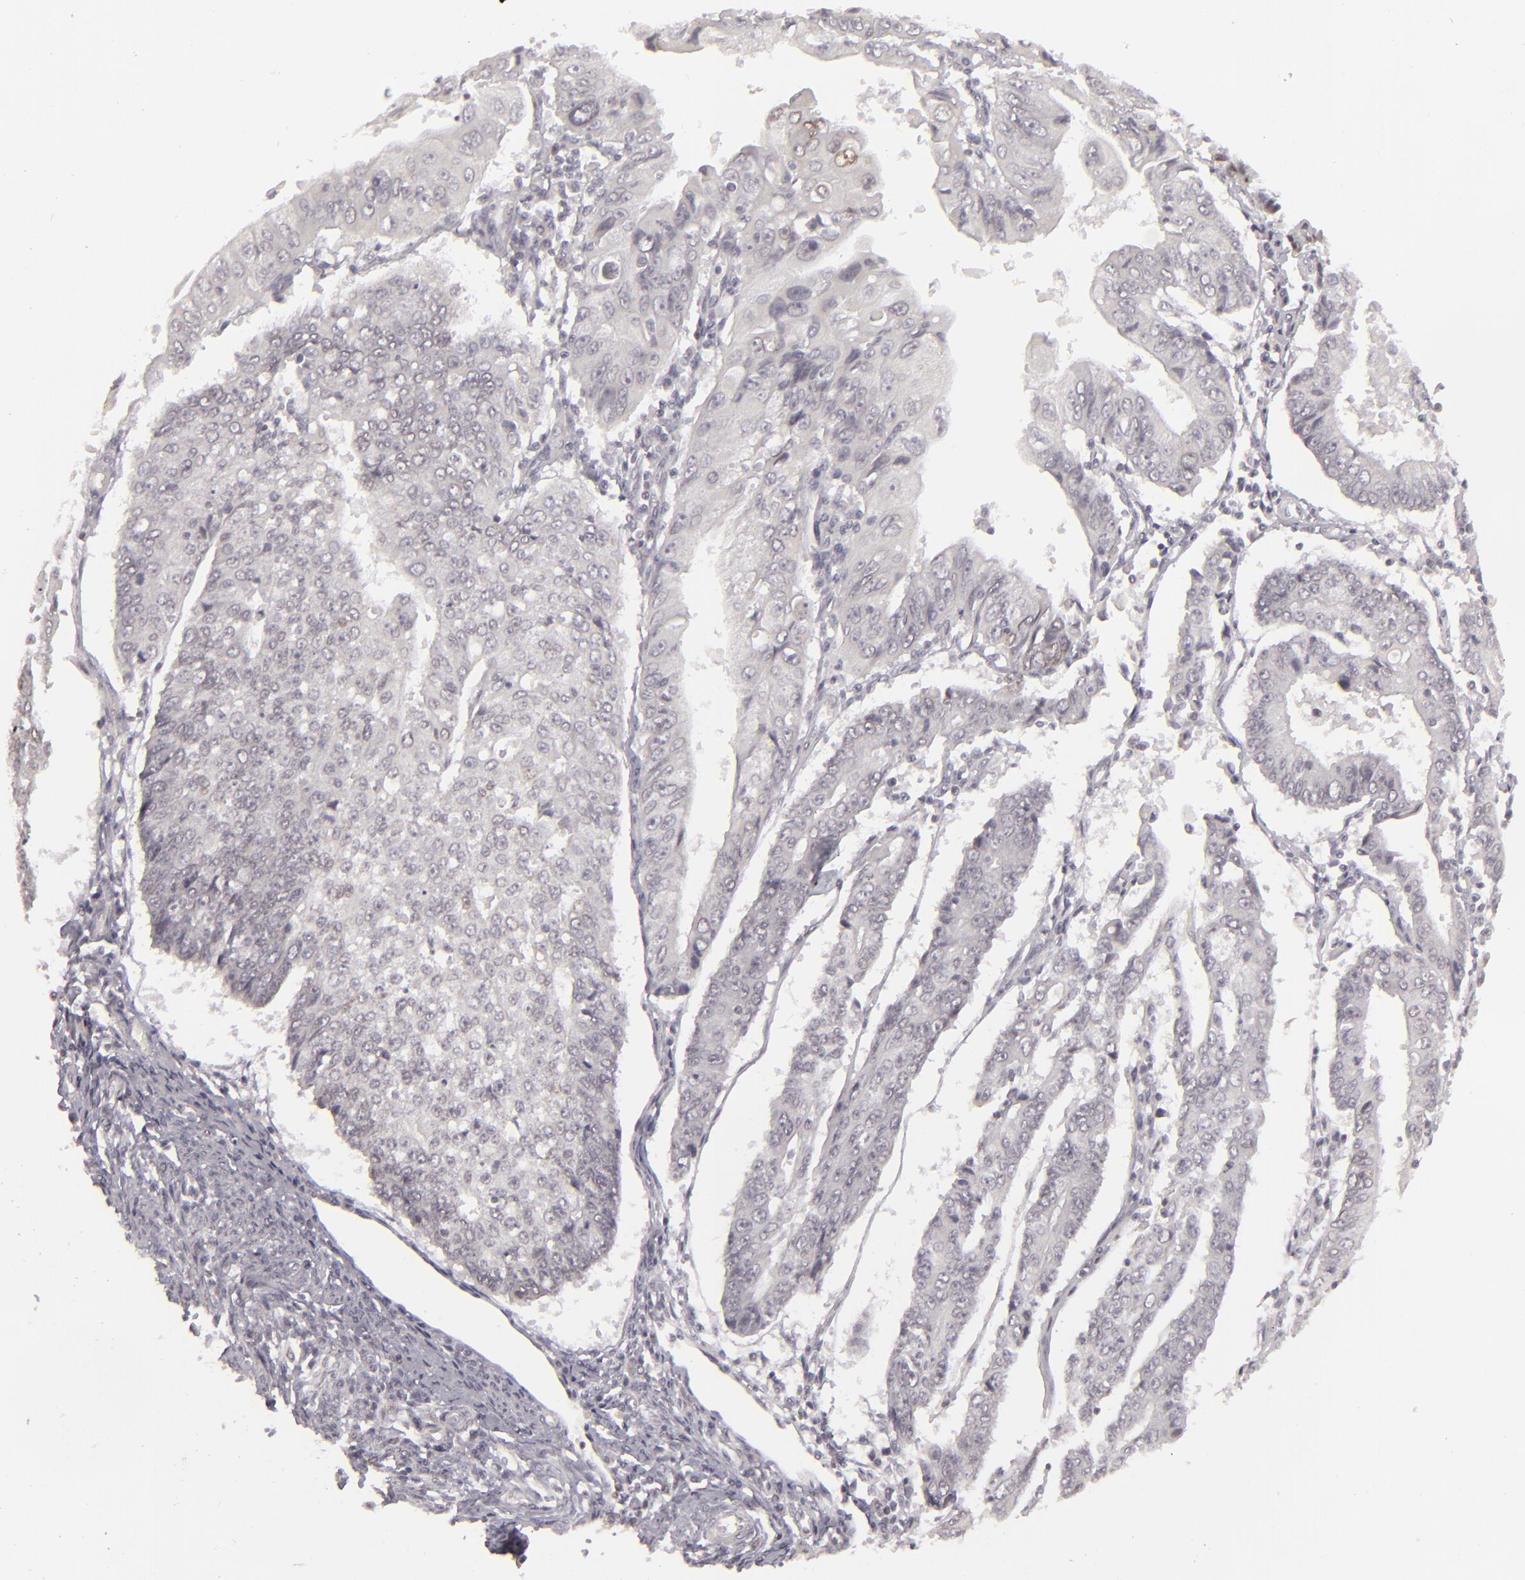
{"staining": {"intensity": "weak", "quantity": "<25%", "location": "nuclear"}, "tissue": "endometrial cancer", "cell_type": "Tumor cells", "image_type": "cancer", "snomed": [{"axis": "morphology", "description": "Adenocarcinoma, NOS"}, {"axis": "topography", "description": "Endometrium"}], "caption": "This is an IHC micrograph of endometrial cancer. There is no positivity in tumor cells.", "gene": "SIX1", "patient": {"sex": "female", "age": 75}}